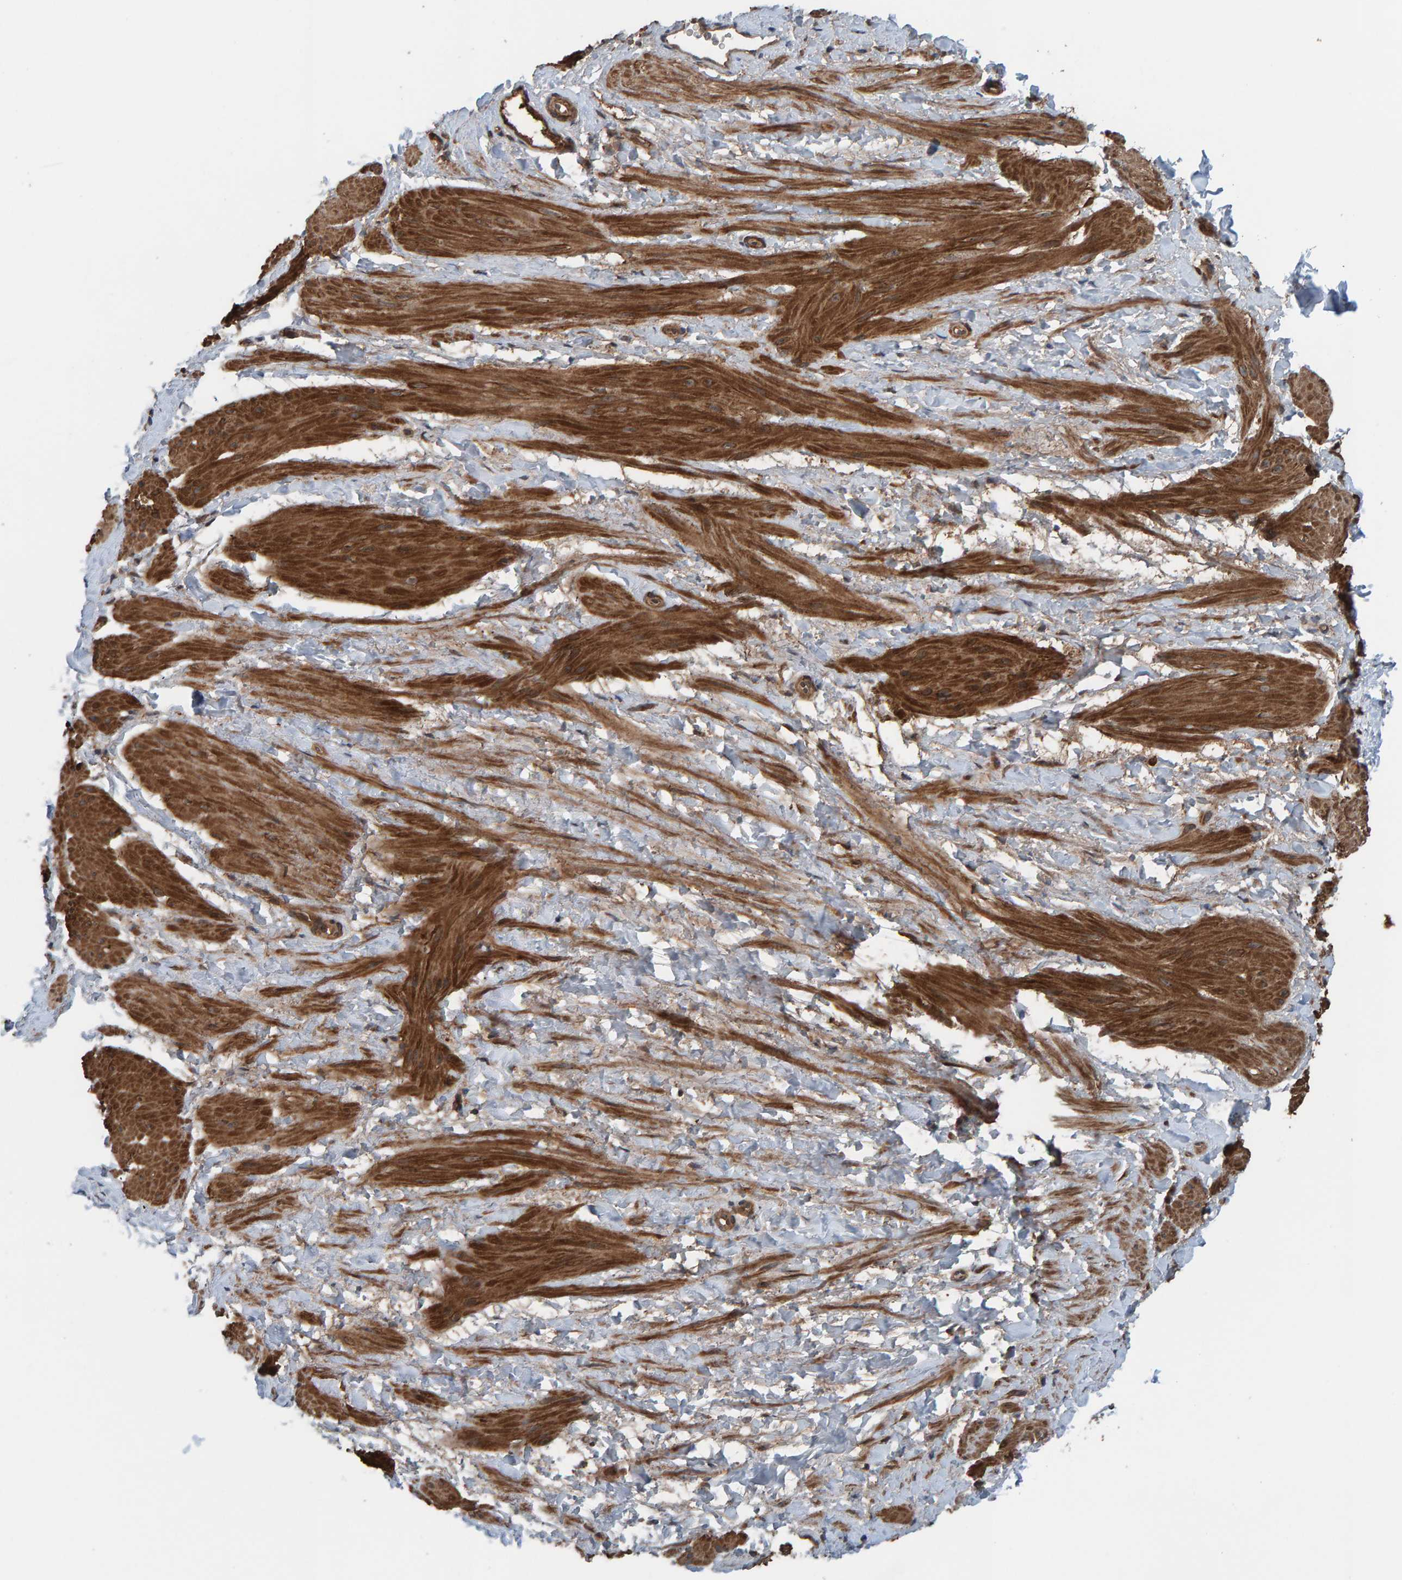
{"staining": {"intensity": "strong", "quantity": ">75%", "location": "cytoplasmic/membranous"}, "tissue": "smooth muscle", "cell_type": "Smooth muscle cells", "image_type": "normal", "snomed": [{"axis": "morphology", "description": "Normal tissue, NOS"}, {"axis": "topography", "description": "Smooth muscle"}], "caption": "Immunohistochemistry photomicrograph of benign smooth muscle stained for a protein (brown), which exhibits high levels of strong cytoplasmic/membranous expression in approximately >75% of smooth muscle cells.", "gene": "CUEDC1", "patient": {"sex": "male", "age": 16}}